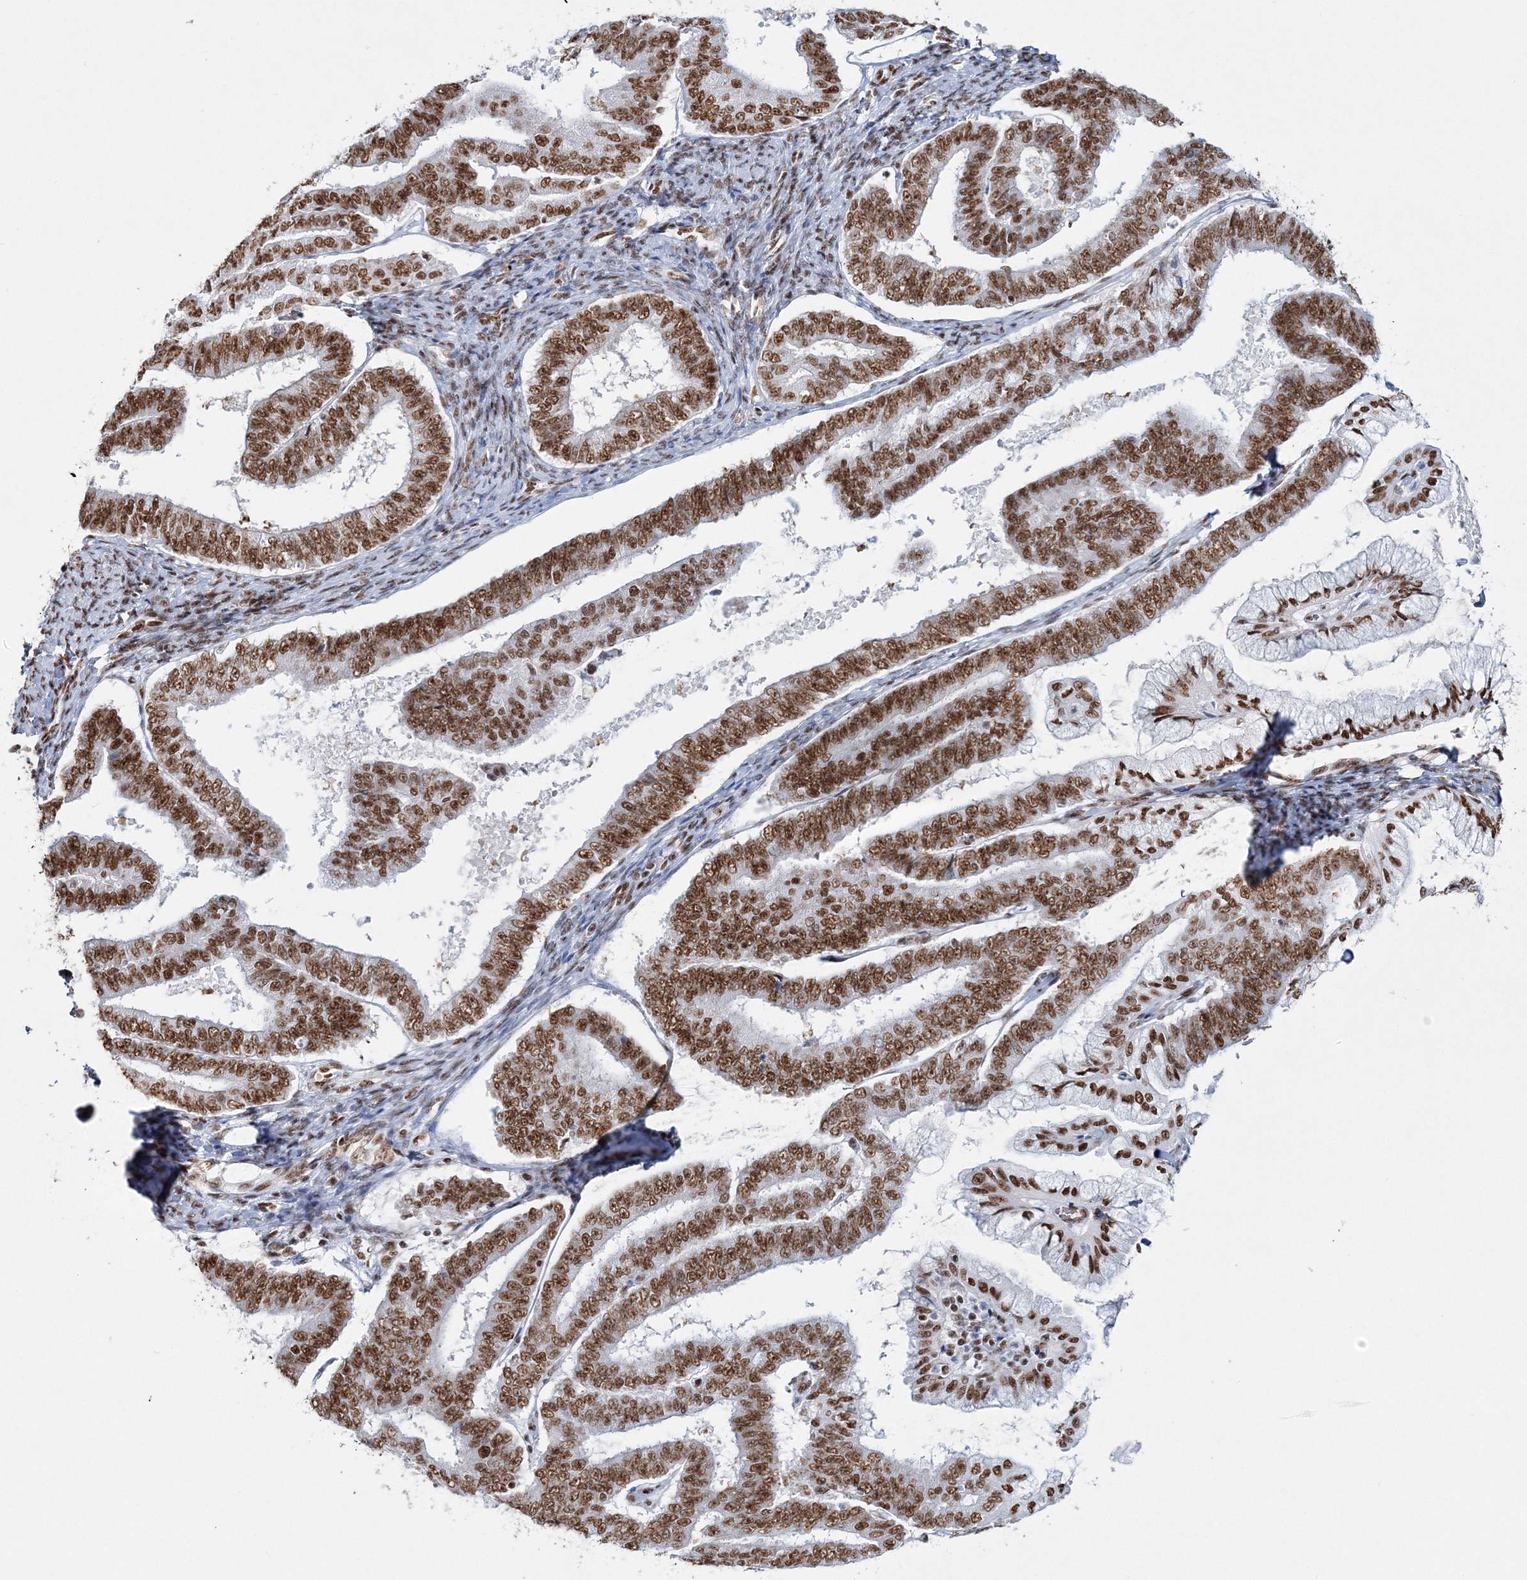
{"staining": {"intensity": "strong", "quantity": ">75%", "location": "nuclear"}, "tissue": "endometrial cancer", "cell_type": "Tumor cells", "image_type": "cancer", "snomed": [{"axis": "morphology", "description": "Adenocarcinoma, NOS"}, {"axis": "topography", "description": "Endometrium"}], "caption": "High-magnification brightfield microscopy of endometrial adenocarcinoma stained with DAB (3,3'-diaminobenzidine) (brown) and counterstained with hematoxylin (blue). tumor cells exhibit strong nuclear positivity is present in approximately>75% of cells.", "gene": "QRICH1", "patient": {"sex": "female", "age": 63}}